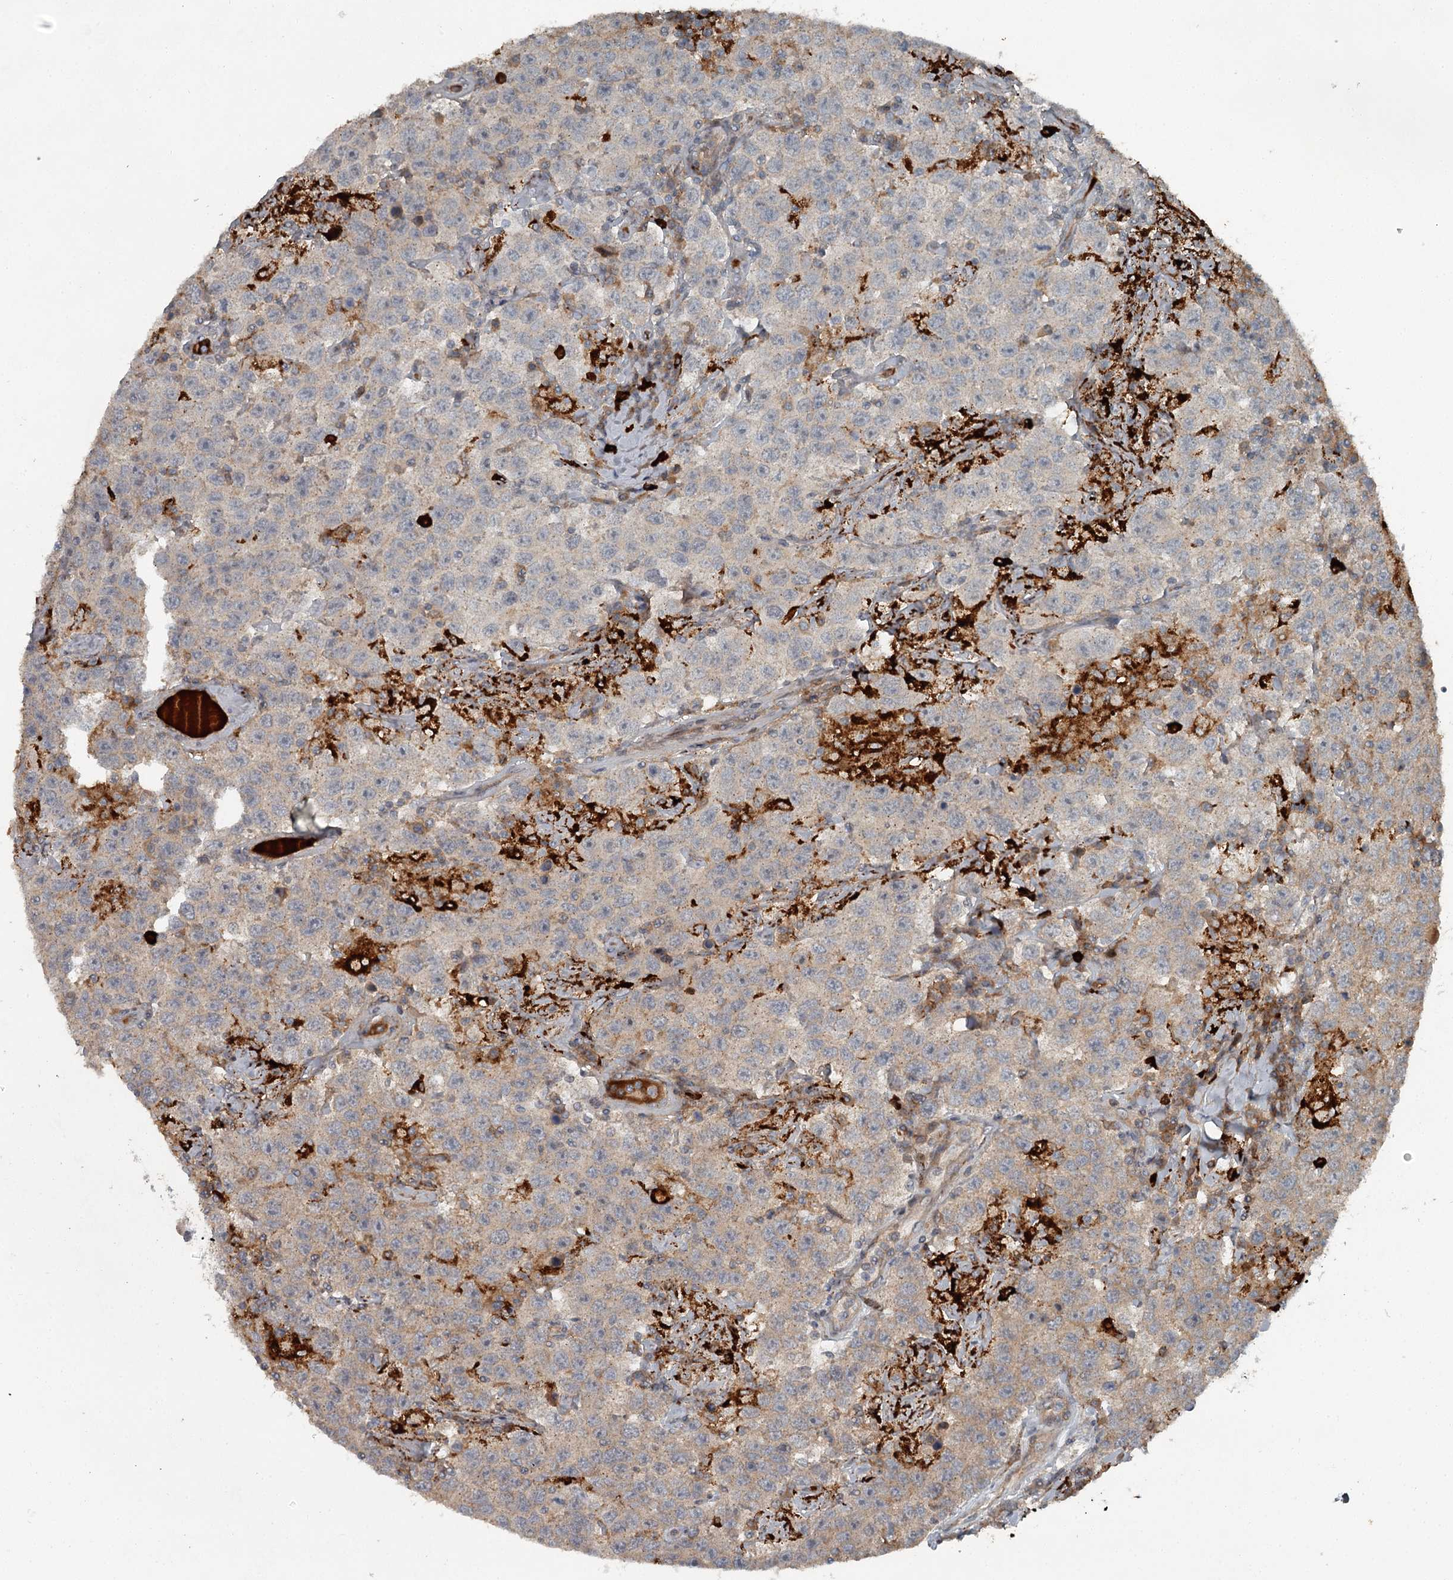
{"staining": {"intensity": "moderate", "quantity": "25%-75%", "location": "cytoplasmic/membranous"}, "tissue": "testis cancer", "cell_type": "Tumor cells", "image_type": "cancer", "snomed": [{"axis": "morphology", "description": "Seminoma, NOS"}, {"axis": "topography", "description": "Testis"}], "caption": "This histopathology image demonstrates testis cancer (seminoma) stained with immunohistochemistry to label a protein in brown. The cytoplasmic/membranous of tumor cells show moderate positivity for the protein. Nuclei are counter-stained blue.", "gene": "SLC39A8", "patient": {"sex": "male", "age": 41}}